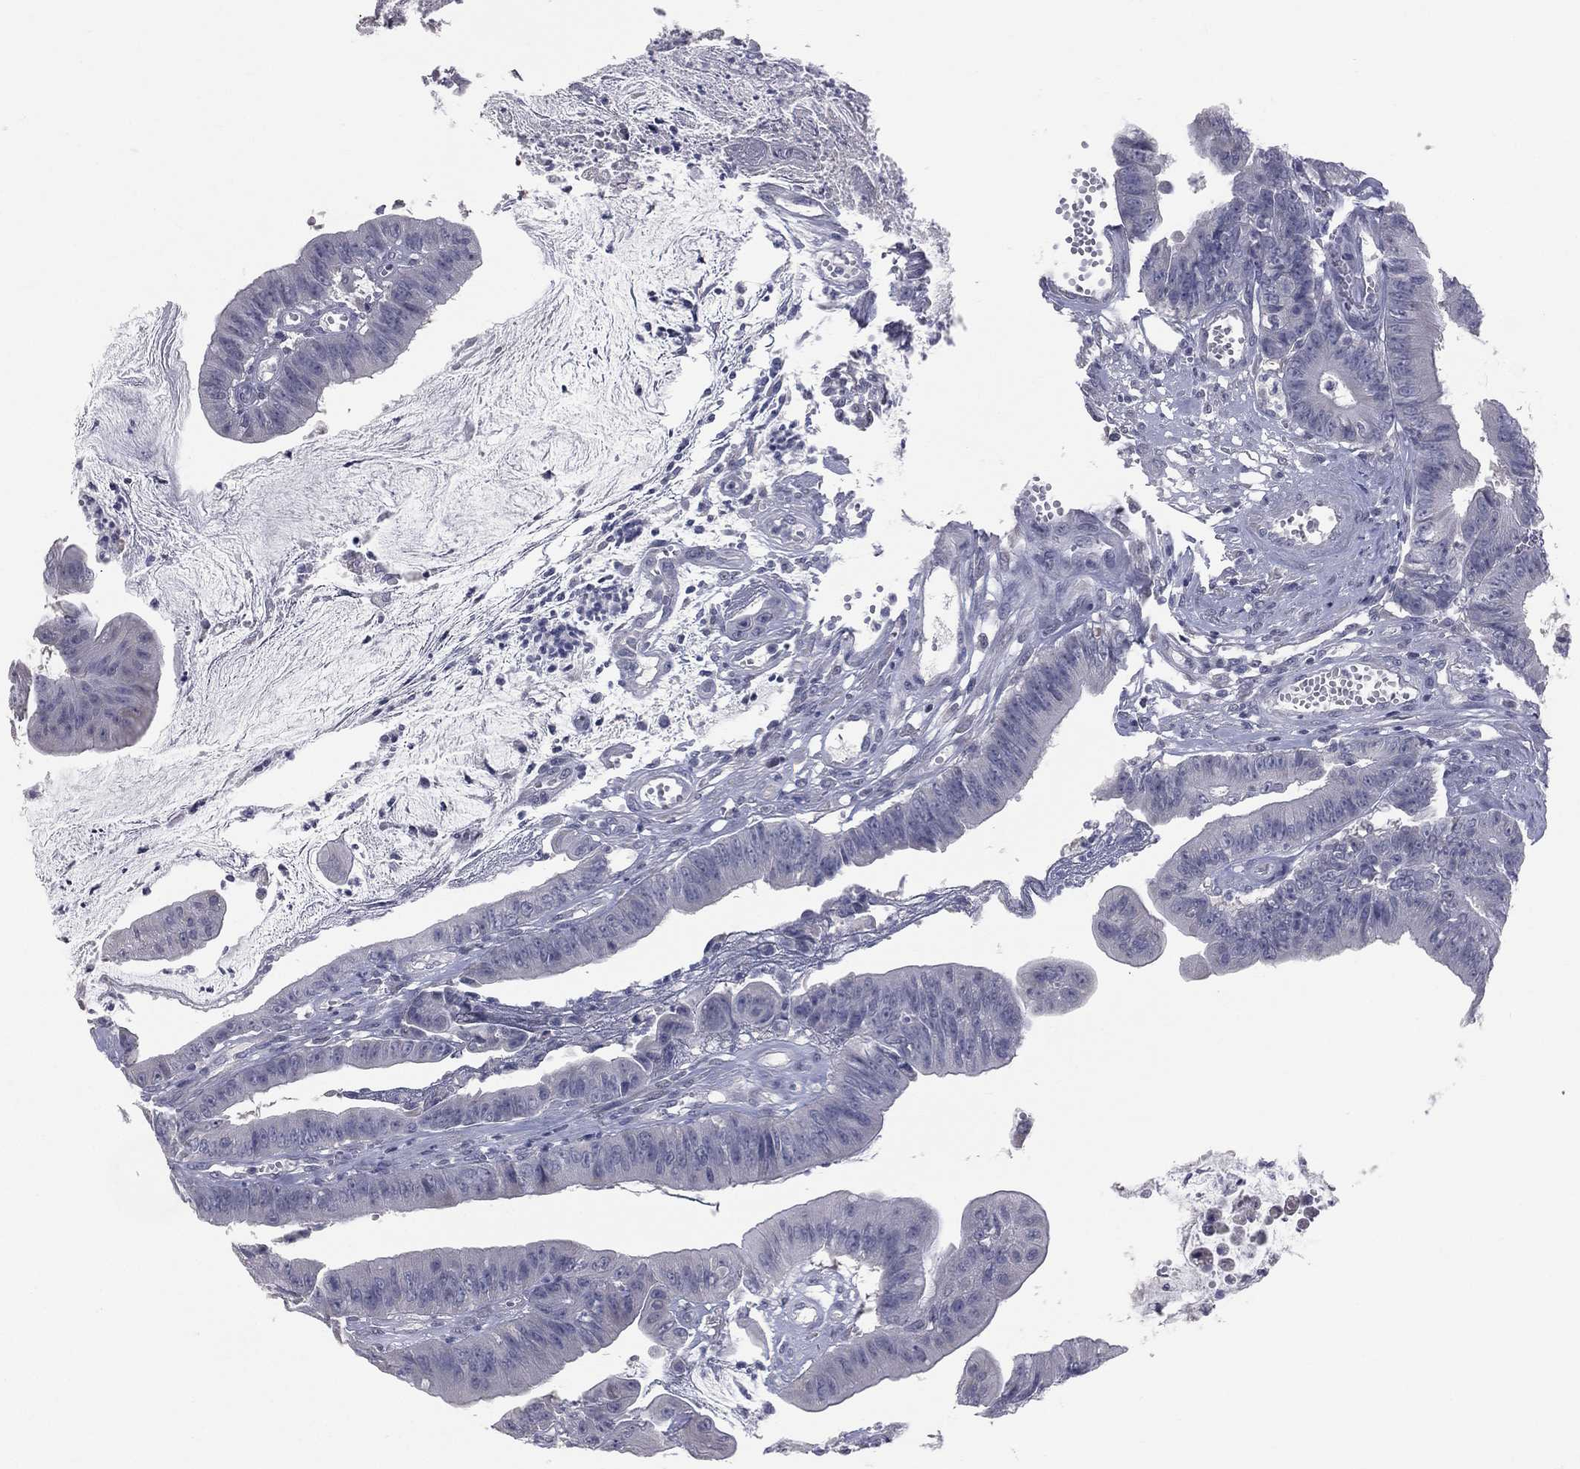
{"staining": {"intensity": "negative", "quantity": "none", "location": "none"}, "tissue": "colorectal cancer", "cell_type": "Tumor cells", "image_type": "cancer", "snomed": [{"axis": "morphology", "description": "Adenocarcinoma, NOS"}, {"axis": "topography", "description": "Colon"}], "caption": "Tumor cells show no significant protein positivity in colorectal cancer (adenocarcinoma). (DAB immunohistochemistry (IHC) visualized using brightfield microscopy, high magnification).", "gene": "DMKN", "patient": {"sex": "female", "age": 69}}